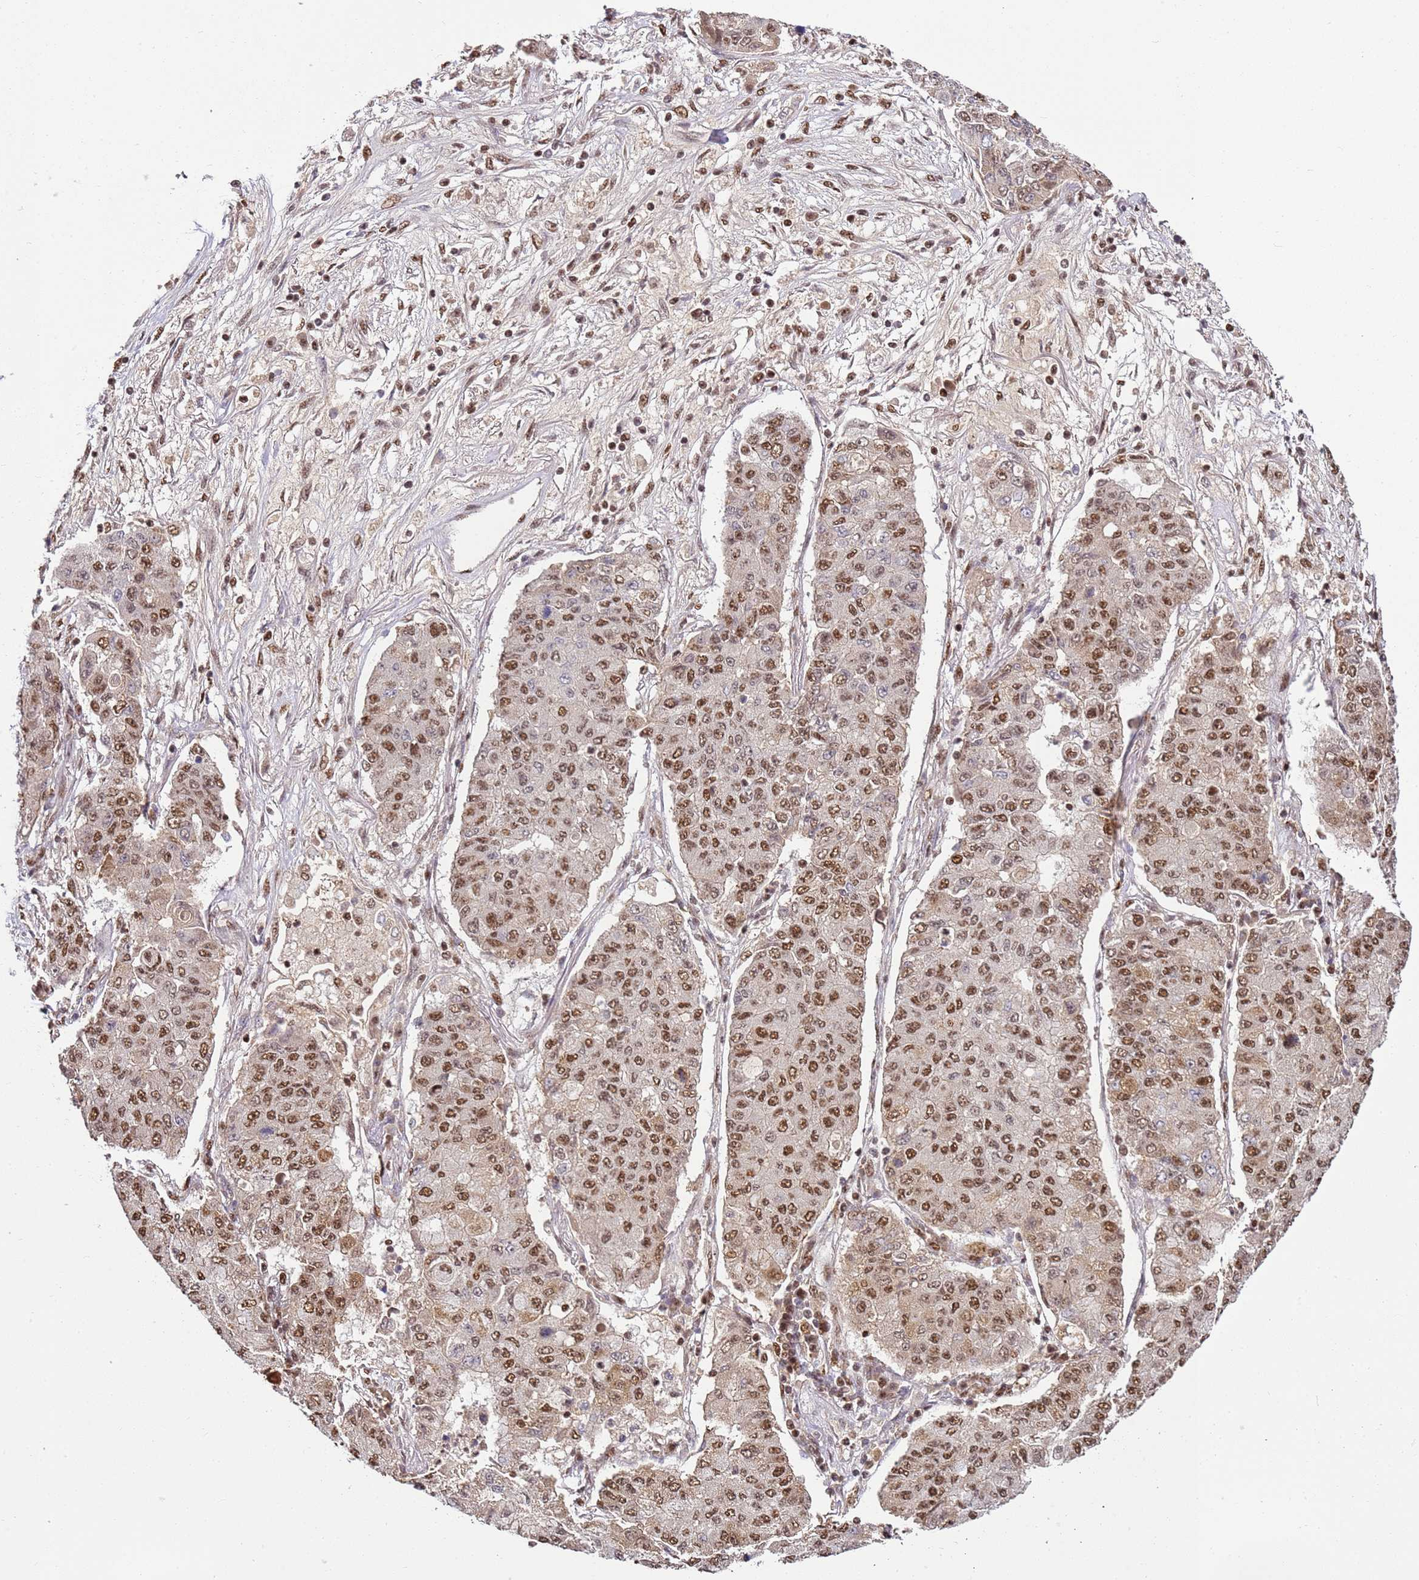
{"staining": {"intensity": "moderate", "quantity": ">75%", "location": "nuclear"}, "tissue": "lung cancer", "cell_type": "Tumor cells", "image_type": "cancer", "snomed": [{"axis": "morphology", "description": "Squamous cell carcinoma, NOS"}, {"axis": "topography", "description": "Lung"}], "caption": "Protein analysis of lung cancer (squamous cell carcinoma) tissue displays moderate nuclear staining in about >75% of tumor cells. Using DAB (brown) and hematoxylin (blue) stains, captured at high magnification using brightfield microscopy.", "gene": "ZBTB12", "patient": {"sex": "male", "age": 74}}